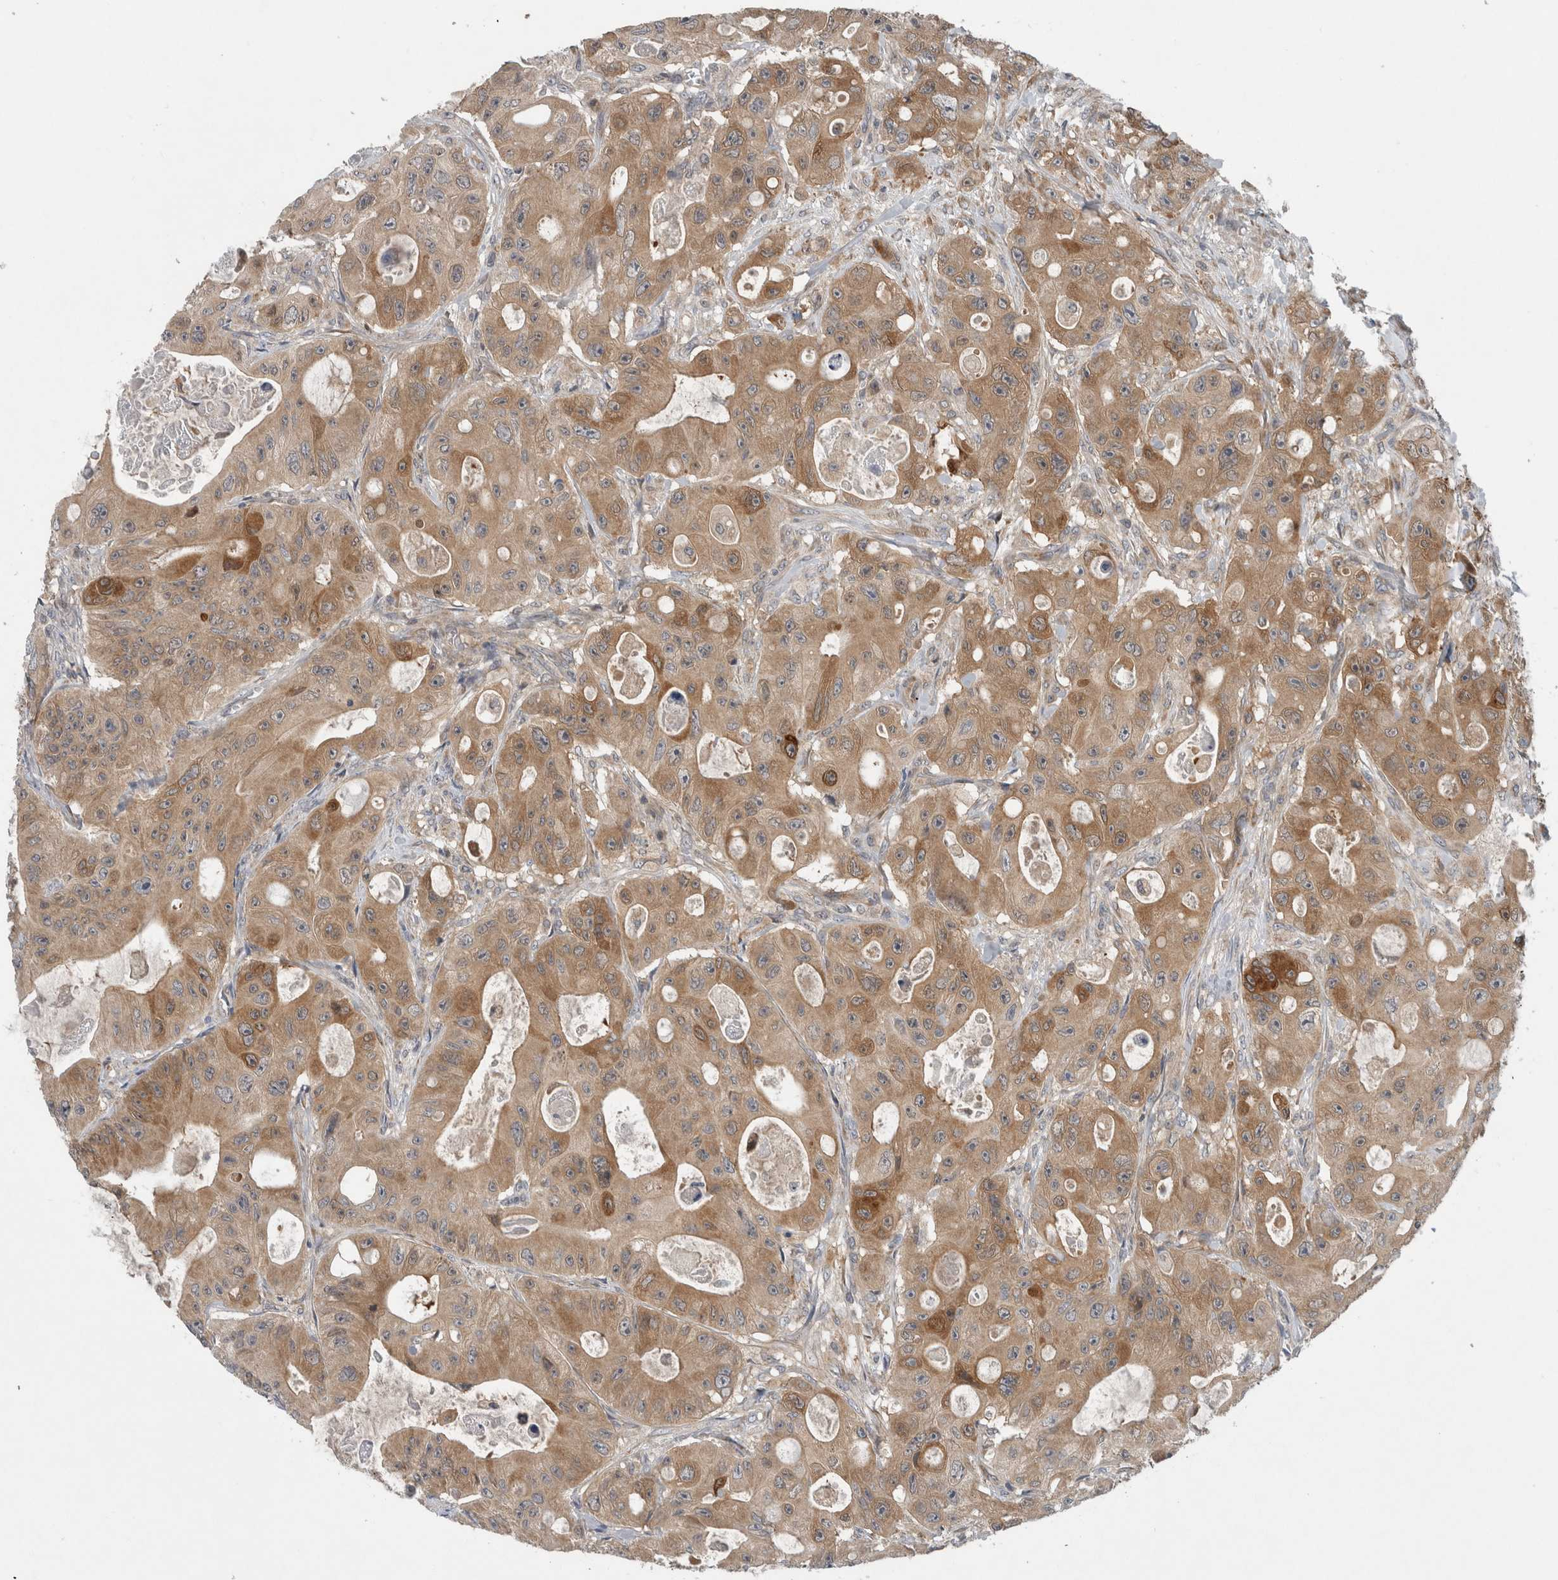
{"staining": {"intensity": "moderate", "quantity": ">75%", "location": "cytoplasmic/membranous"}, "tissue": "colorectal cancer", "cell_type": "Tumor cells", "image_type": "cancer", "snomed": [{"axis": "morphology", "description": "Adenocarcinoma, NOS"}, {"axis": "topography", "description": "Colon"}], "caption": "Tumor cells show medium levels of moderate cytoplasmic/membranous positivity in about >75% of cells in colorectal cancer (adenocarcinoma).", "gene": "PDCD2", "patient": {"sex": "female", "age": 46}}